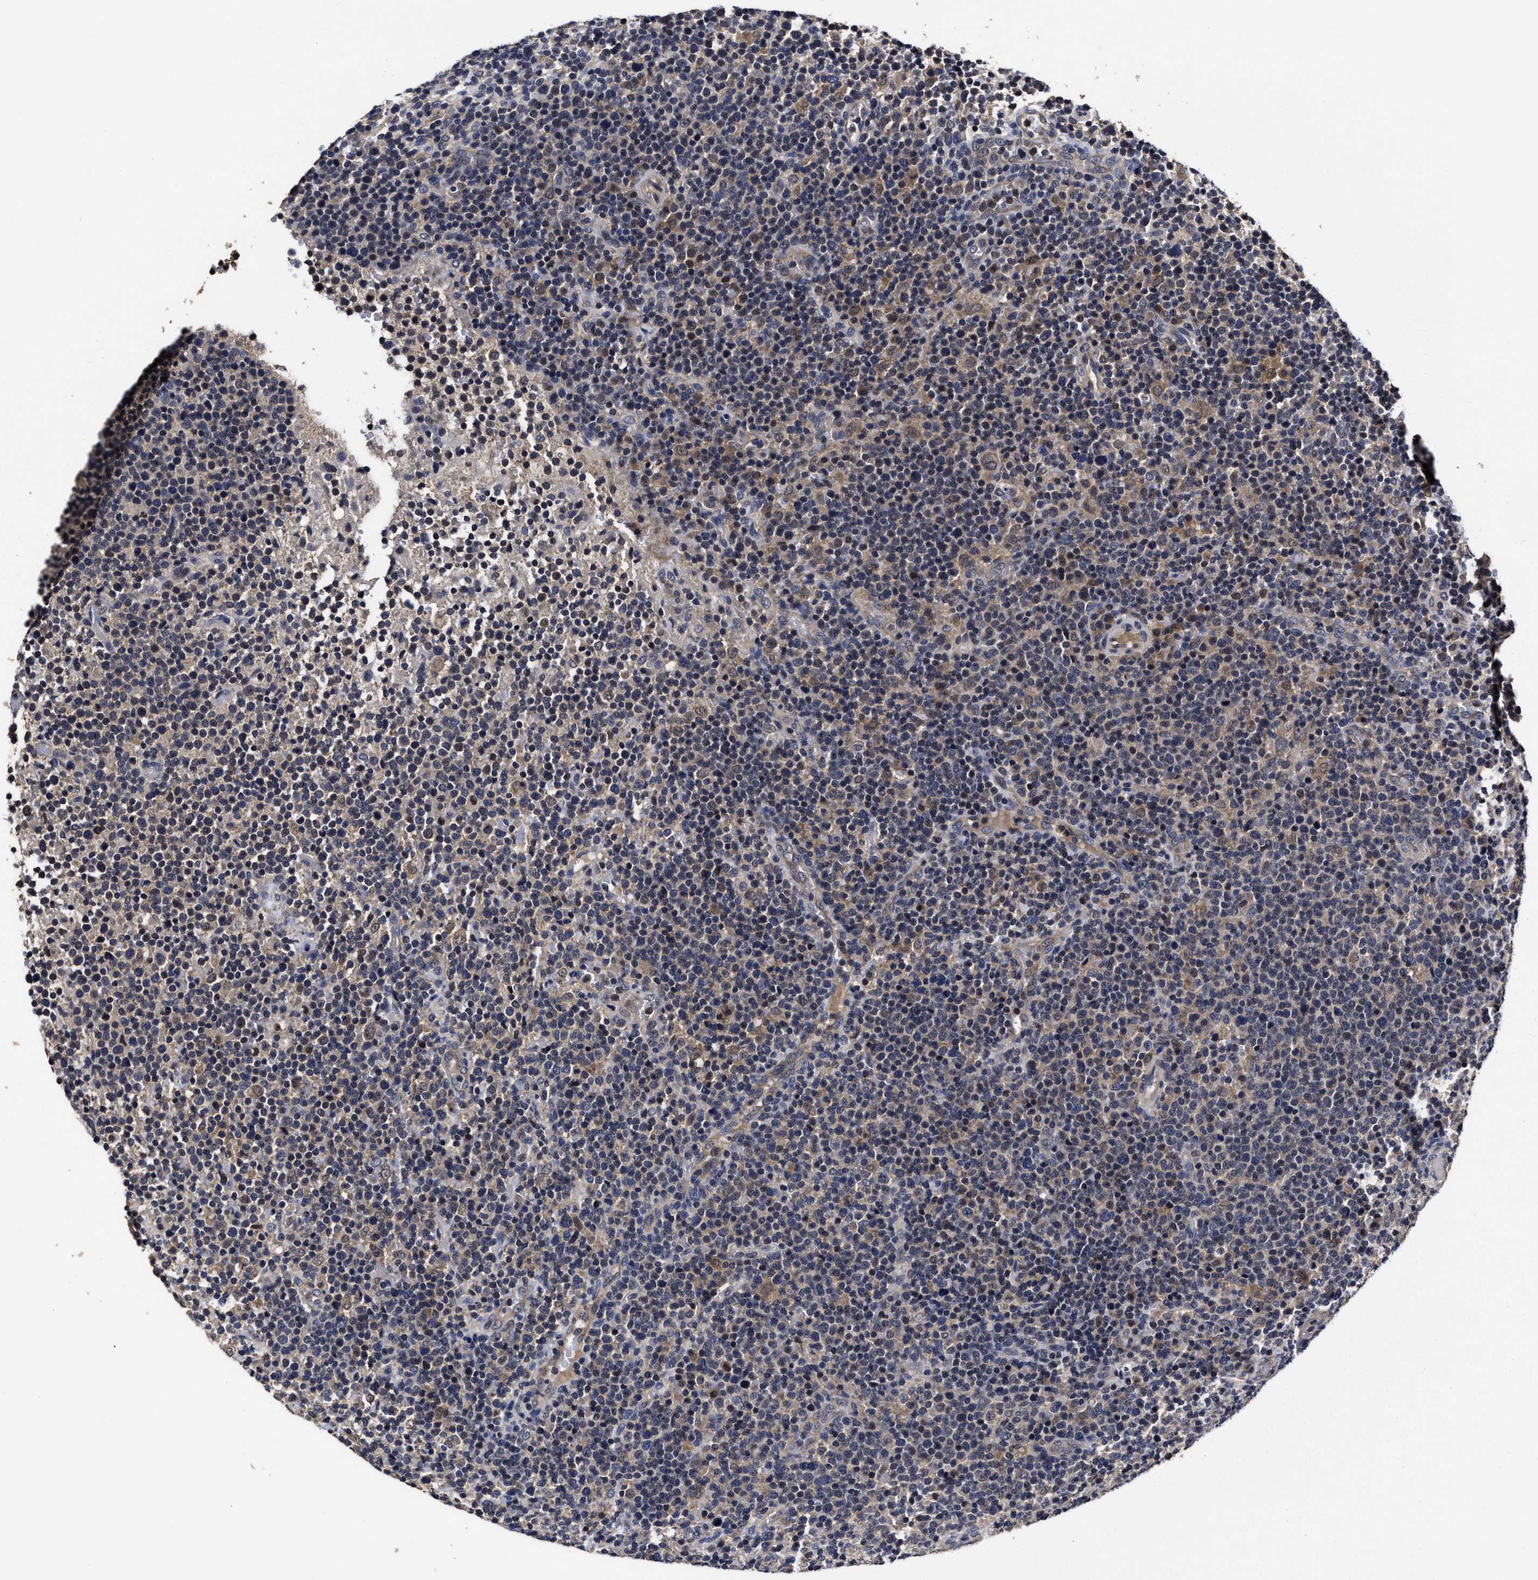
{"staining": {"intensity": "weak", "quantity": "<25%", "location": "nuclear"}, "tissue": "lymphoma", "cell_type": "Tumor cells", "image_type": "cancer", "snomed": [{"axis": "morphology", "description": "Malignant lymphoma, non-Hodgkin's type, High grade"}, {"axis": "topography", "description": "Lymph node"}], "caption": "Immunohistochemistry micrograph of human lymphoma stained for a protein (brown), which exhibits no positivity in tumor cells. Nuclei are stained in blue.", "gene": "SOCS5", "patient": {"sex": "male", "age": 61}}